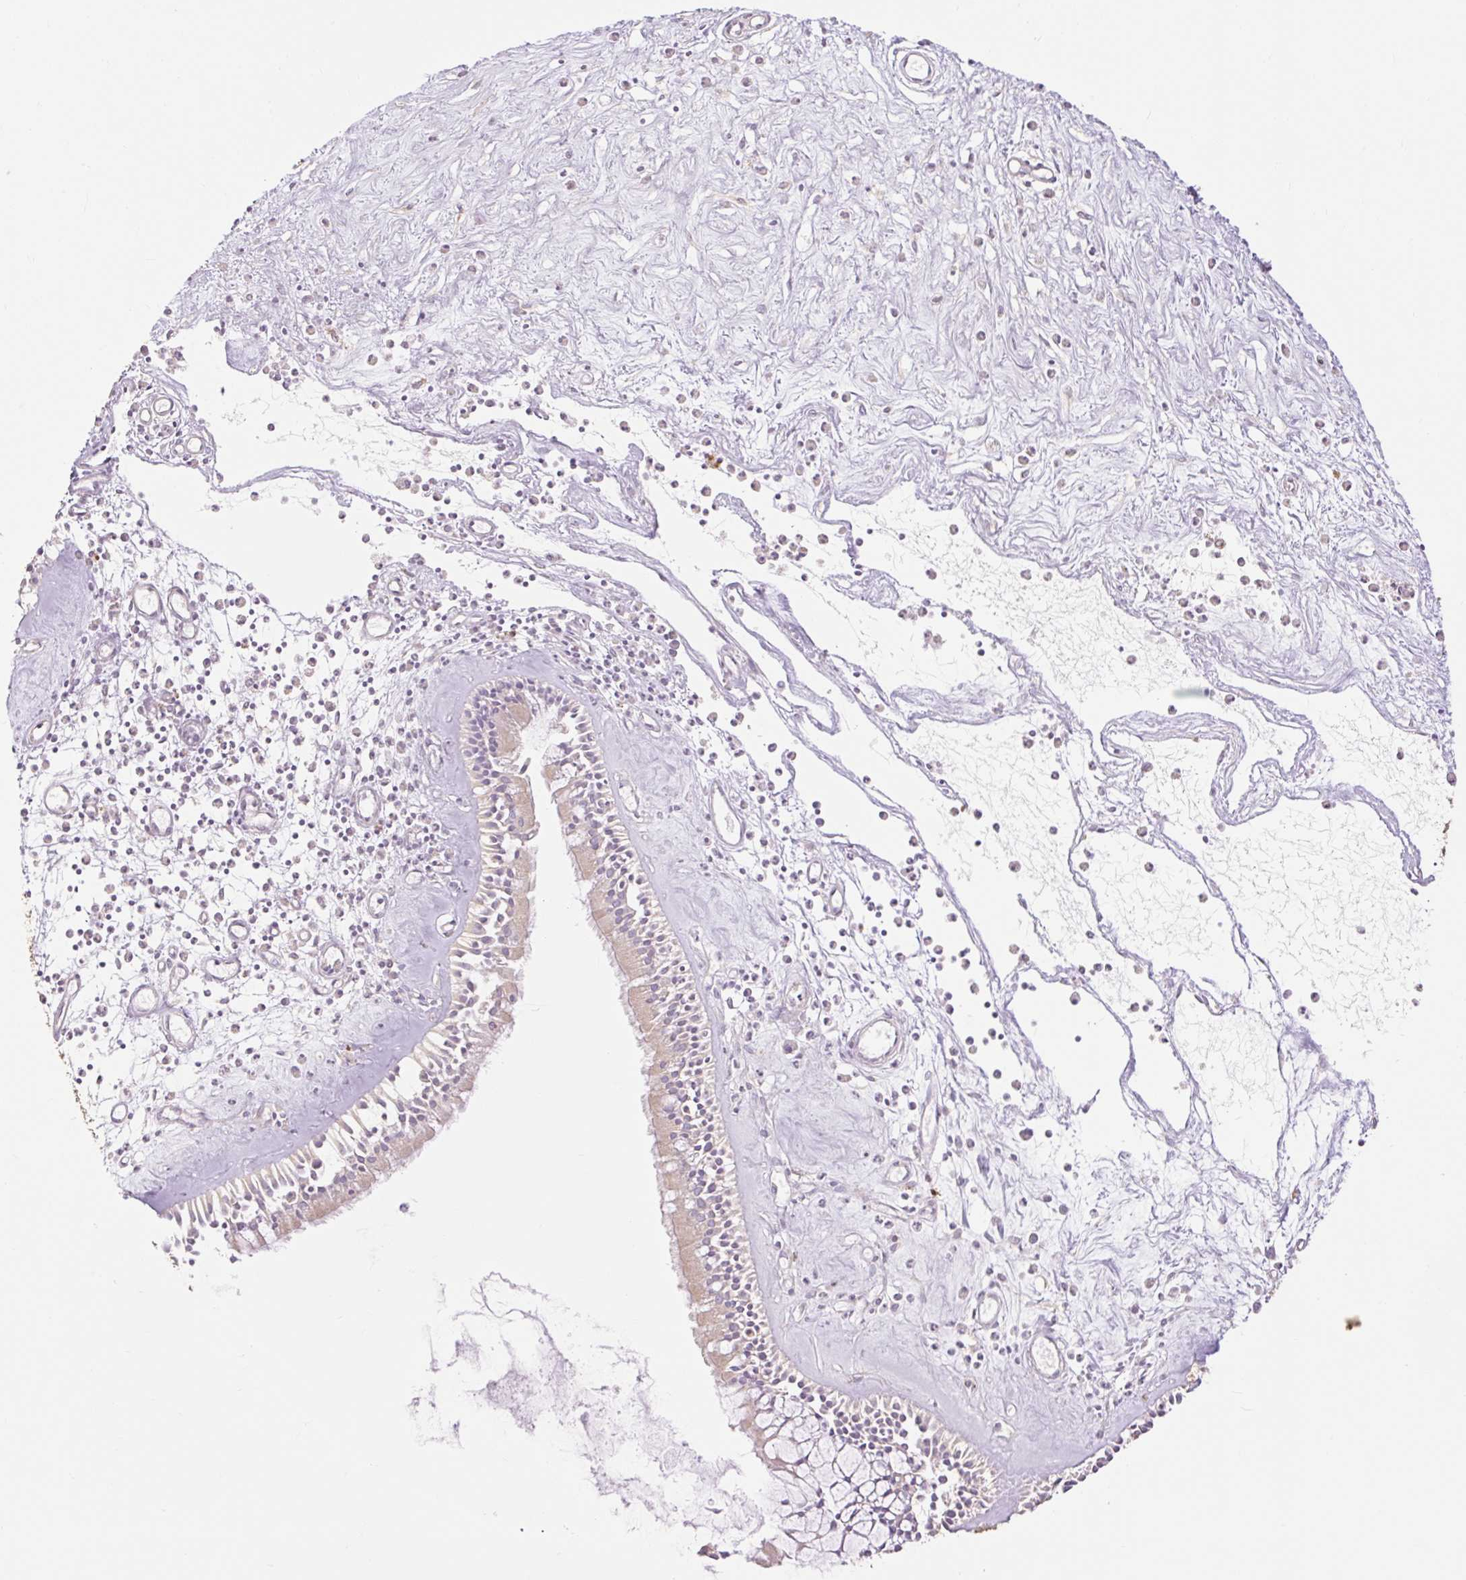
{"staining": {"intensity": "strong", "quantity": "25%-75%", "location": "cytoplasmic/membranous"}, "tissue": "nasopharynx", "cell_type": "Respiratory epithelial cells", "image_type": "normal", "snomed": [{"axis": "morphology", "description": "Normal tissue, NOS"}, {"axis": "morphology", "description": "Inflammation, NOS"}, {"axis": "topography", "description": "Nasopharynx"}], "caption": "Respiratory epithelial cells show strong cytoplasmic/membranous expression in approximately 25%-75% of cells in benign nasopharynx. The staining is performed using DAB brown chromogen to label protein expression. The nuclei are counter-stained blue using hematoxylin.", "gene": "DESI1", "patient": {"sex": "male", "age": 61}}